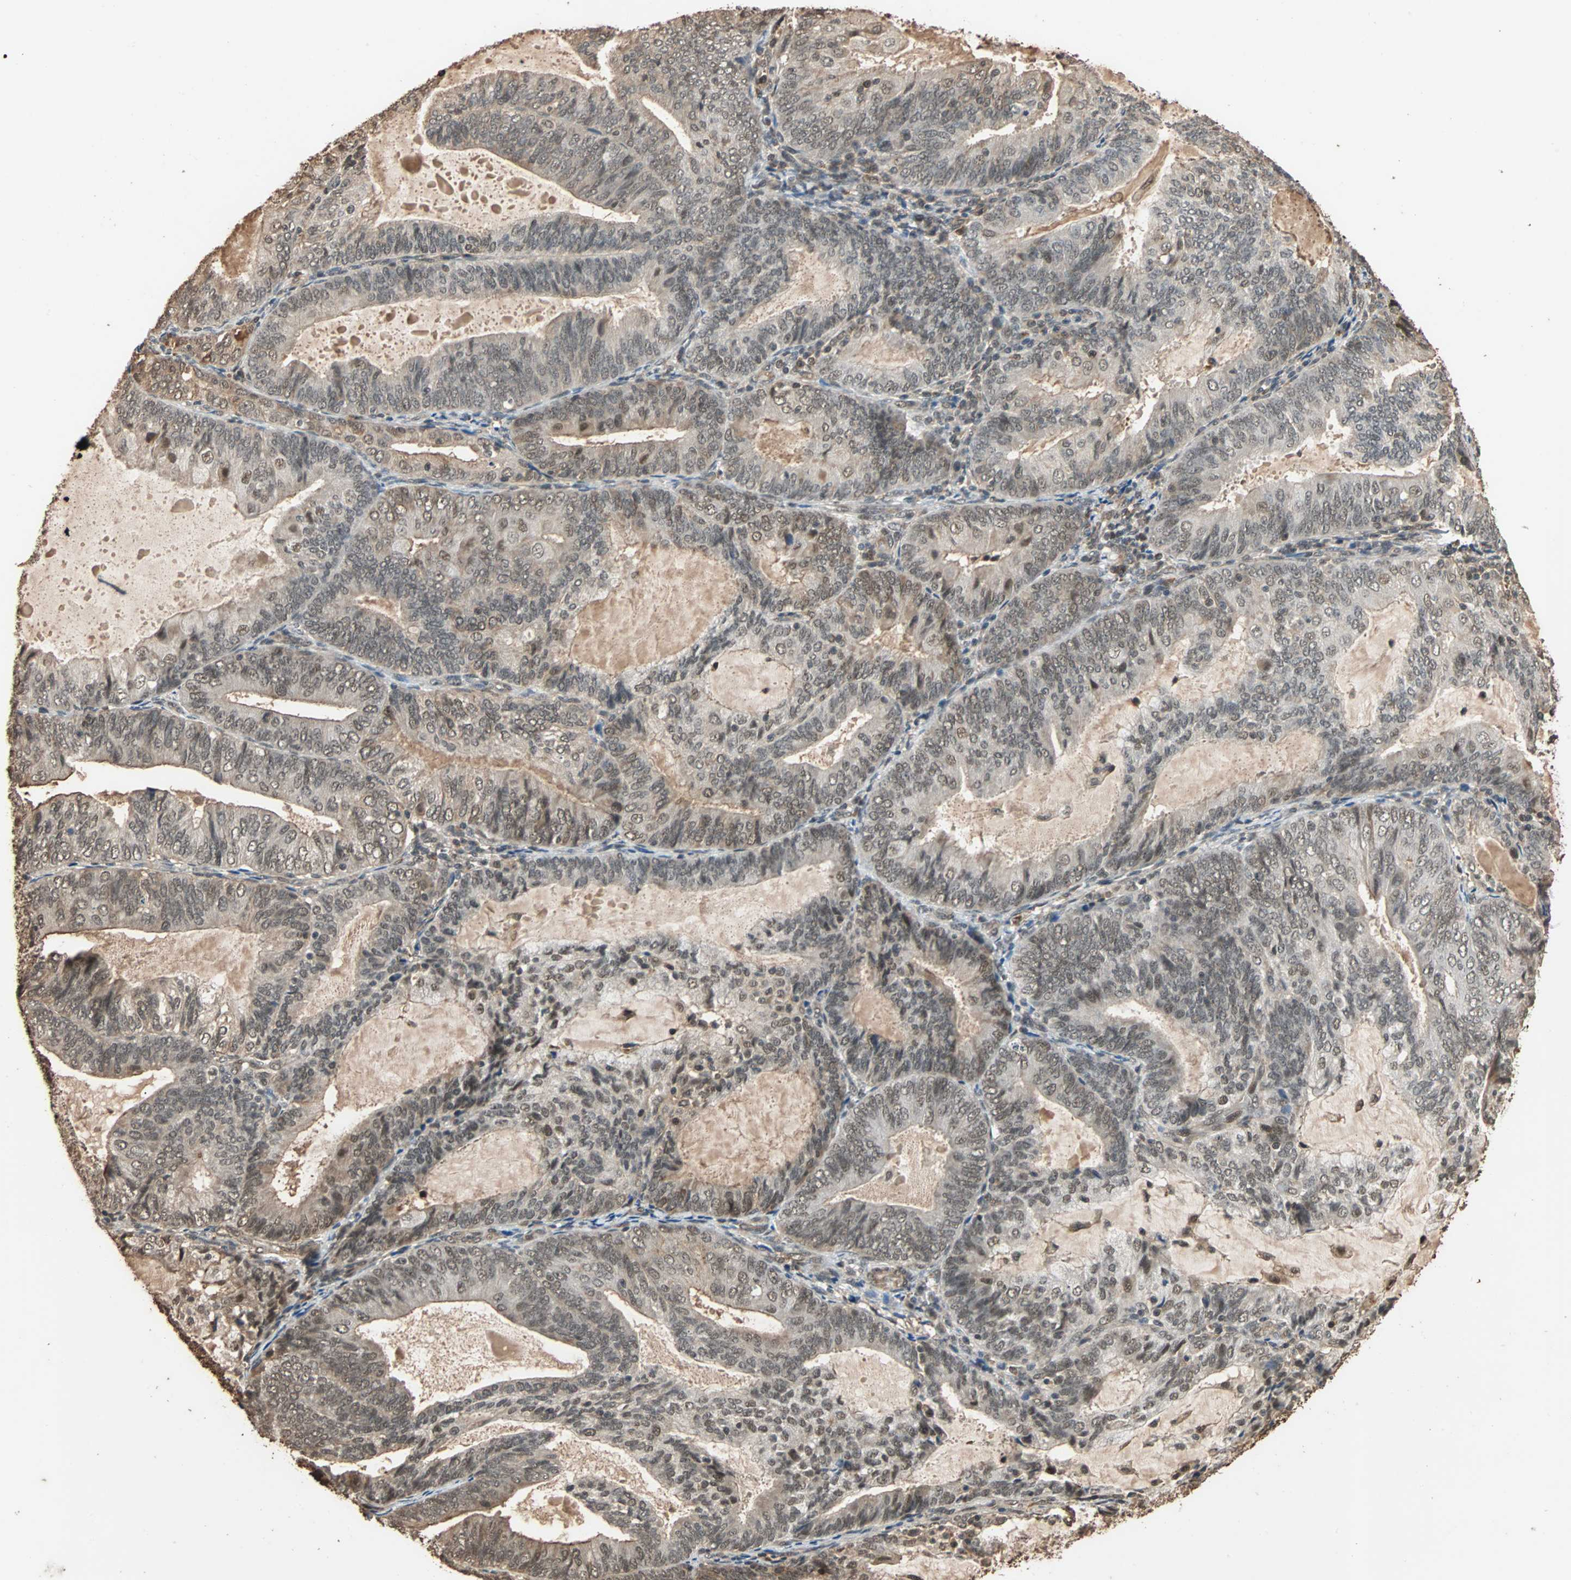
{"staining": {"intensity": "moderate", "quantity": ">75%", "location": "cytoplasmic/membranous,nuclear"}, "tissue": "endometrial cancer", "cell_type": "Tumor cells", "image_type": "cancer", "snomed": [{"axis": "morphology", "description": "Adenocarcinoma, NOS"}, {"axis": "topography", "description": "Endometrium"}], "caption": "Brown immunohistochemical staining in human endometrial adenocarcinoma exhibits moderate cytoplasmic/membranous and nuclear positivity in approximately >75% of tumor cells.", "gene": "CDC5L", "patient": {"sex": "female", "age": 81}}